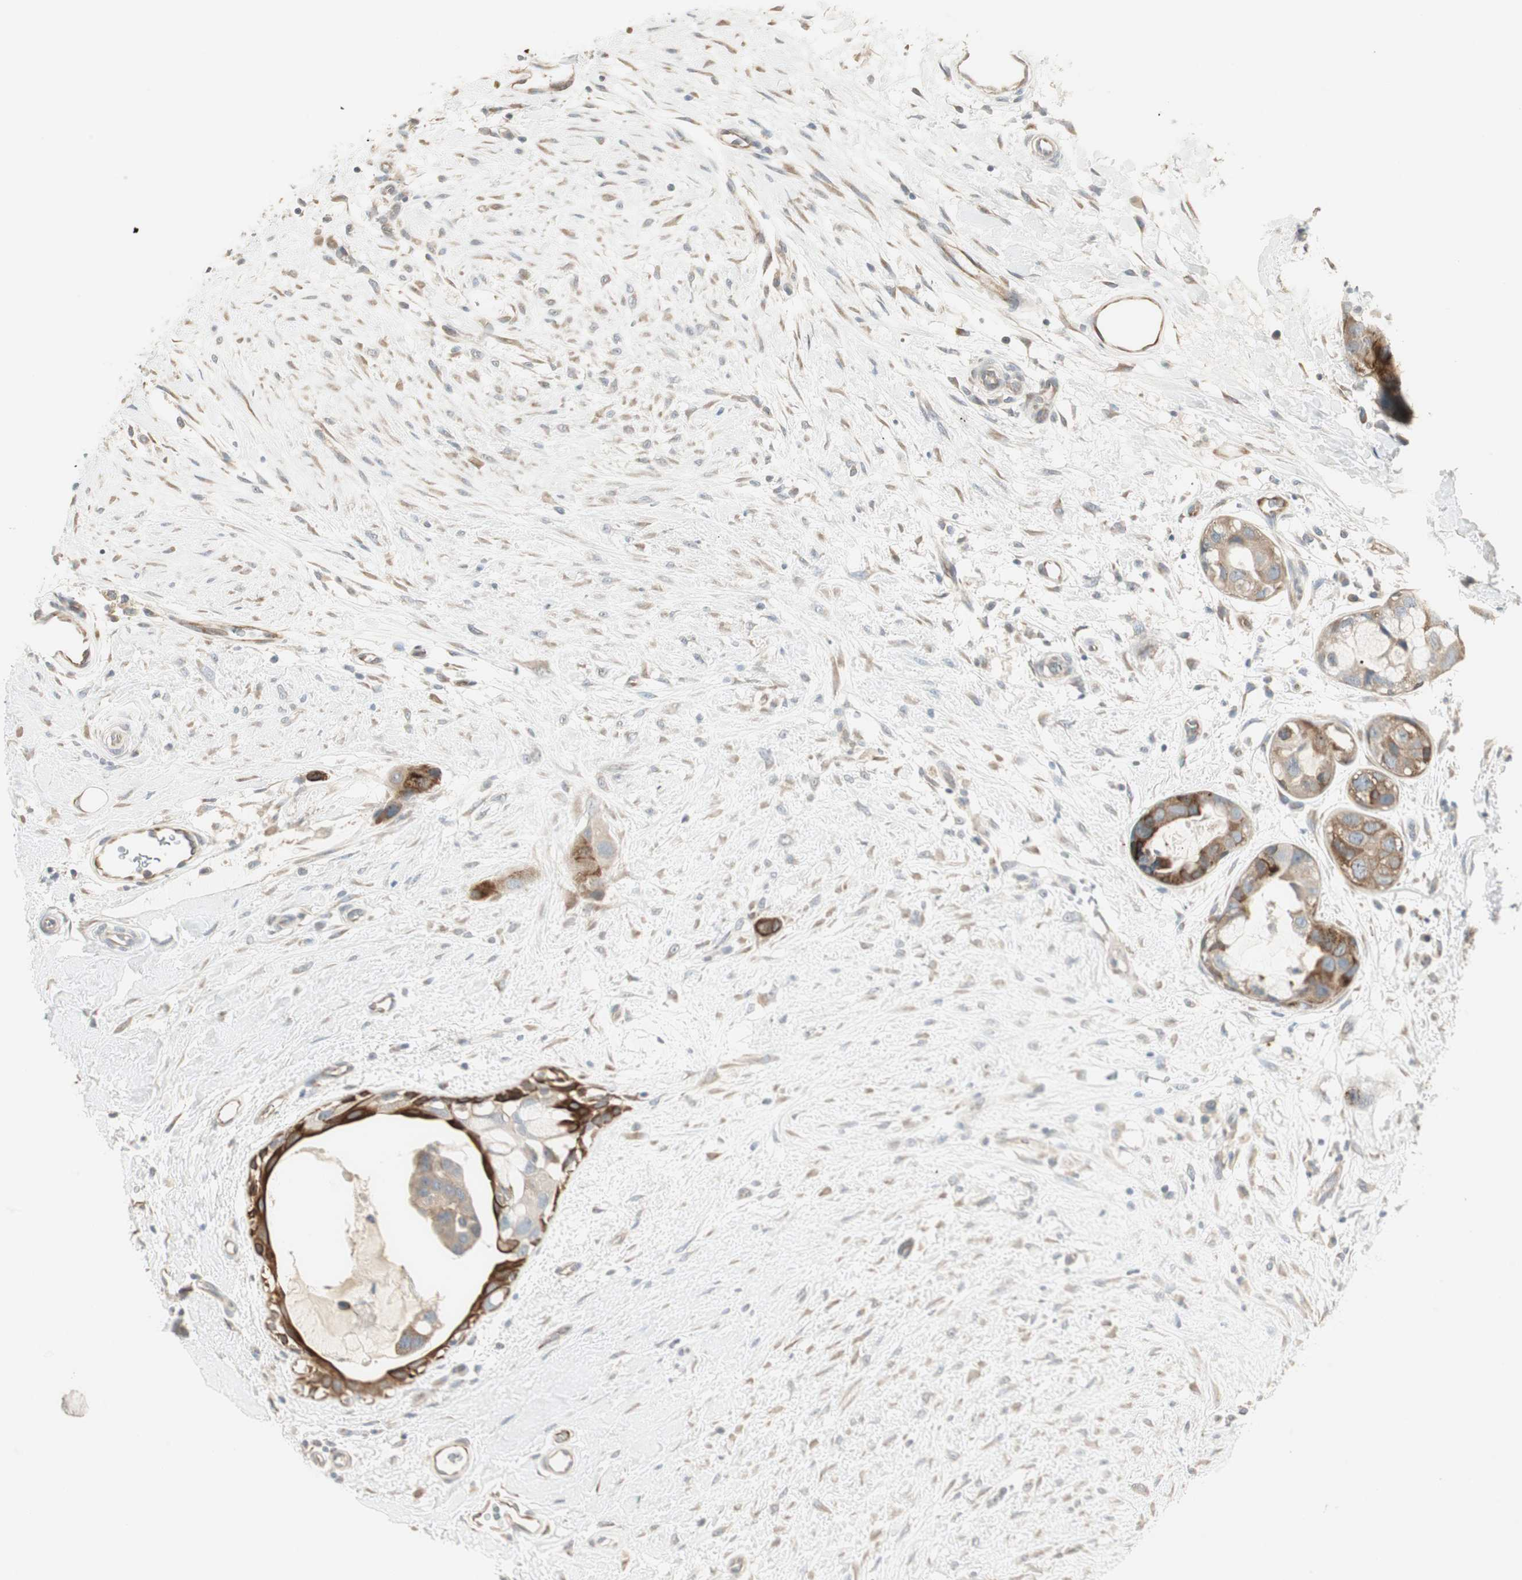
{"staining": {"intensity": "moderate", "quantity": ">75%", "location": "cytoplasmic/membranous"}, "tissue": "breast cancer", "cell_type": "Tumor cells", "image_type": "cancer", "snomed": [{"axis": "morphology", "description": "Duct carcinoma"}, {"axis": "topography", "description": "Breast"}], "caption": "Human breast cancer (intraductal carcinoma) stained for a protein (brown) shows moderate cytoplasmic/membranous positive positivity in approximately >75% of tumor cells.", "gene": "ZFP36", "patient": {"sex": "female", "age": 40}}